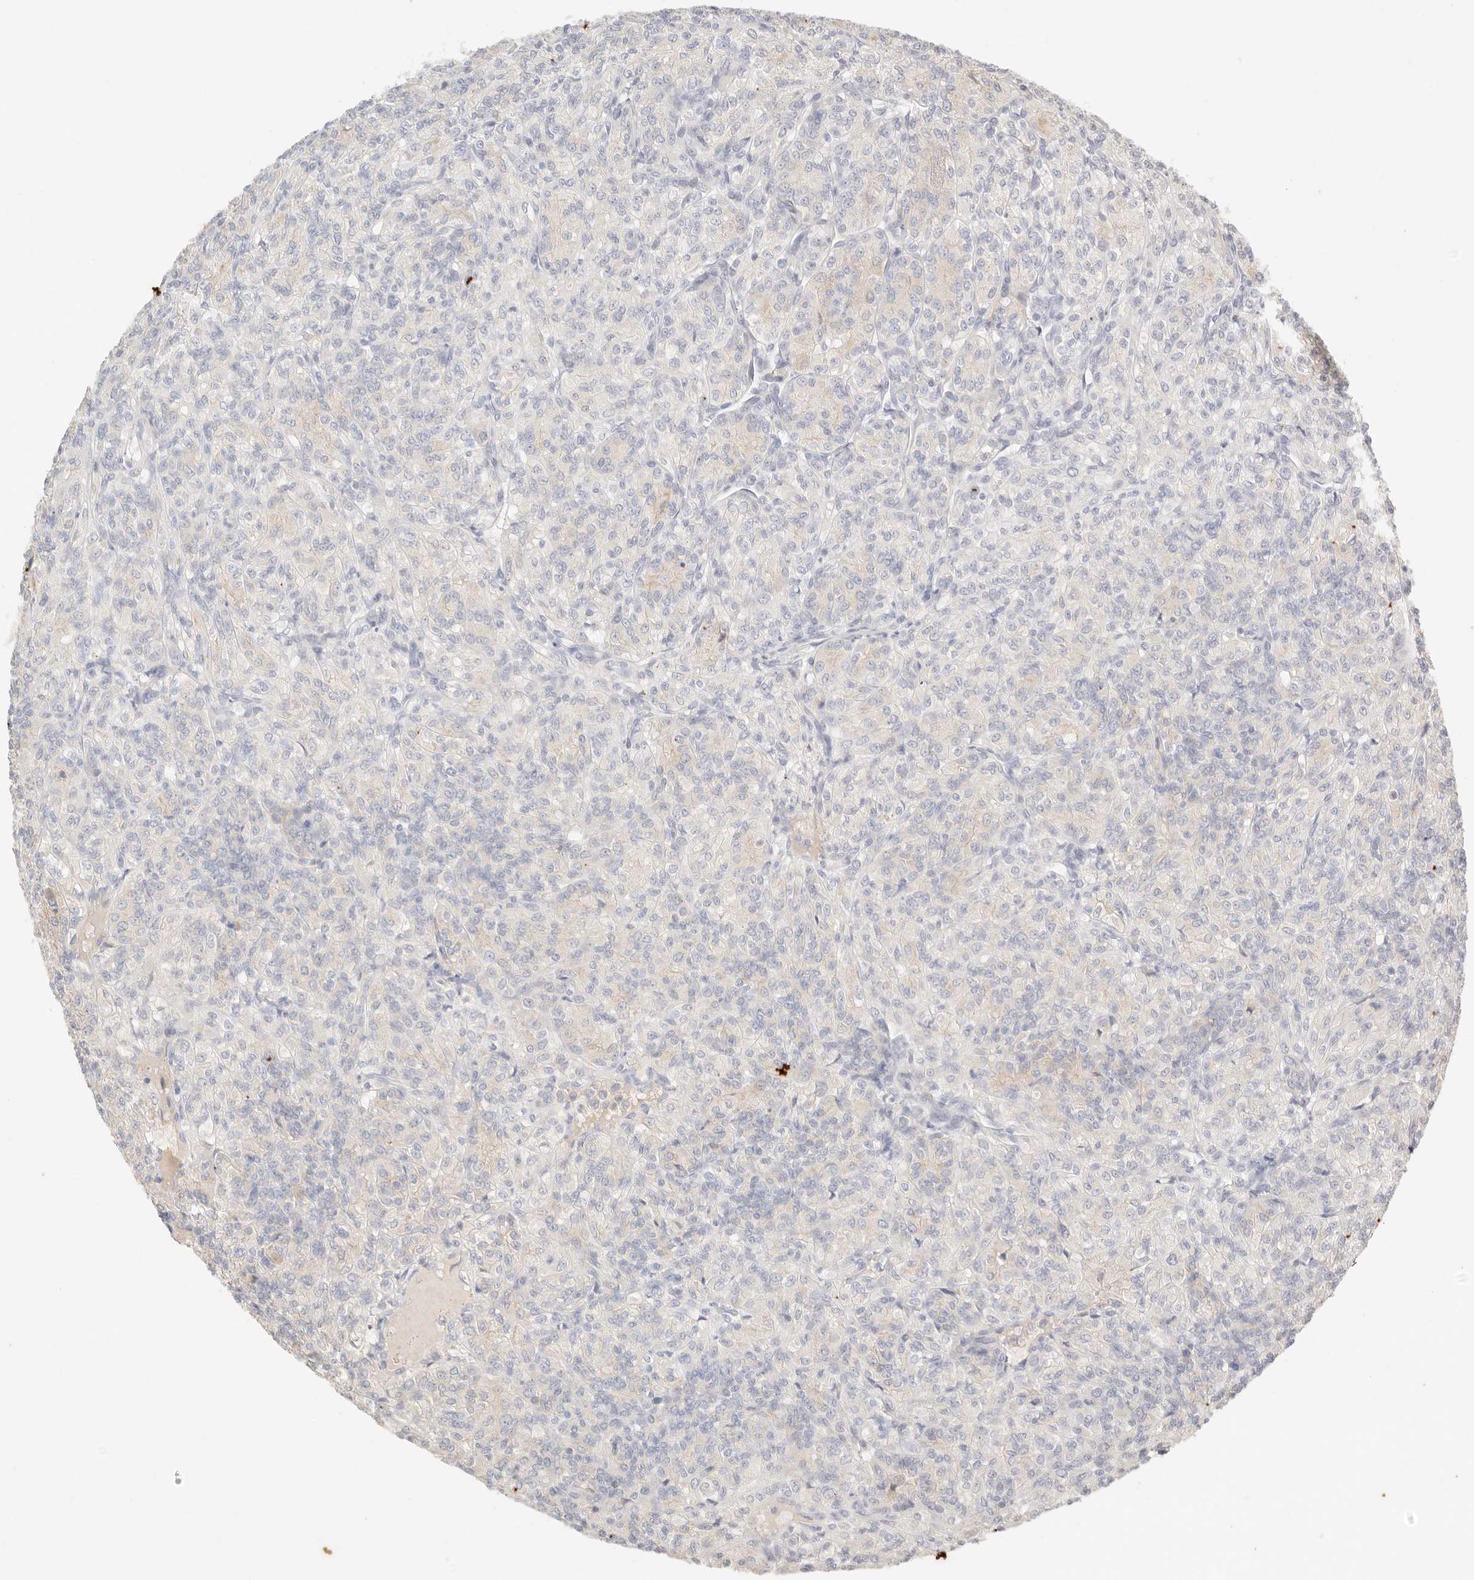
{"staining": {"intensity": "negative", "quantity": "none", "location": "none"}, "tissue": "renal cancer", "cell_type": "Tumor cells", "image_type": "cancer", "snomed": [{"axis": "morphology", "description": "Adenocarcinoma, NOS"}, {"axis": "topography", "description": "Kidney"}], "caption": "Protein analysis of renal cancer demonstrates no significant positivity in tumor cells.", "gene": "CEP120", "patient": {"sex": "male", "age": 77}}